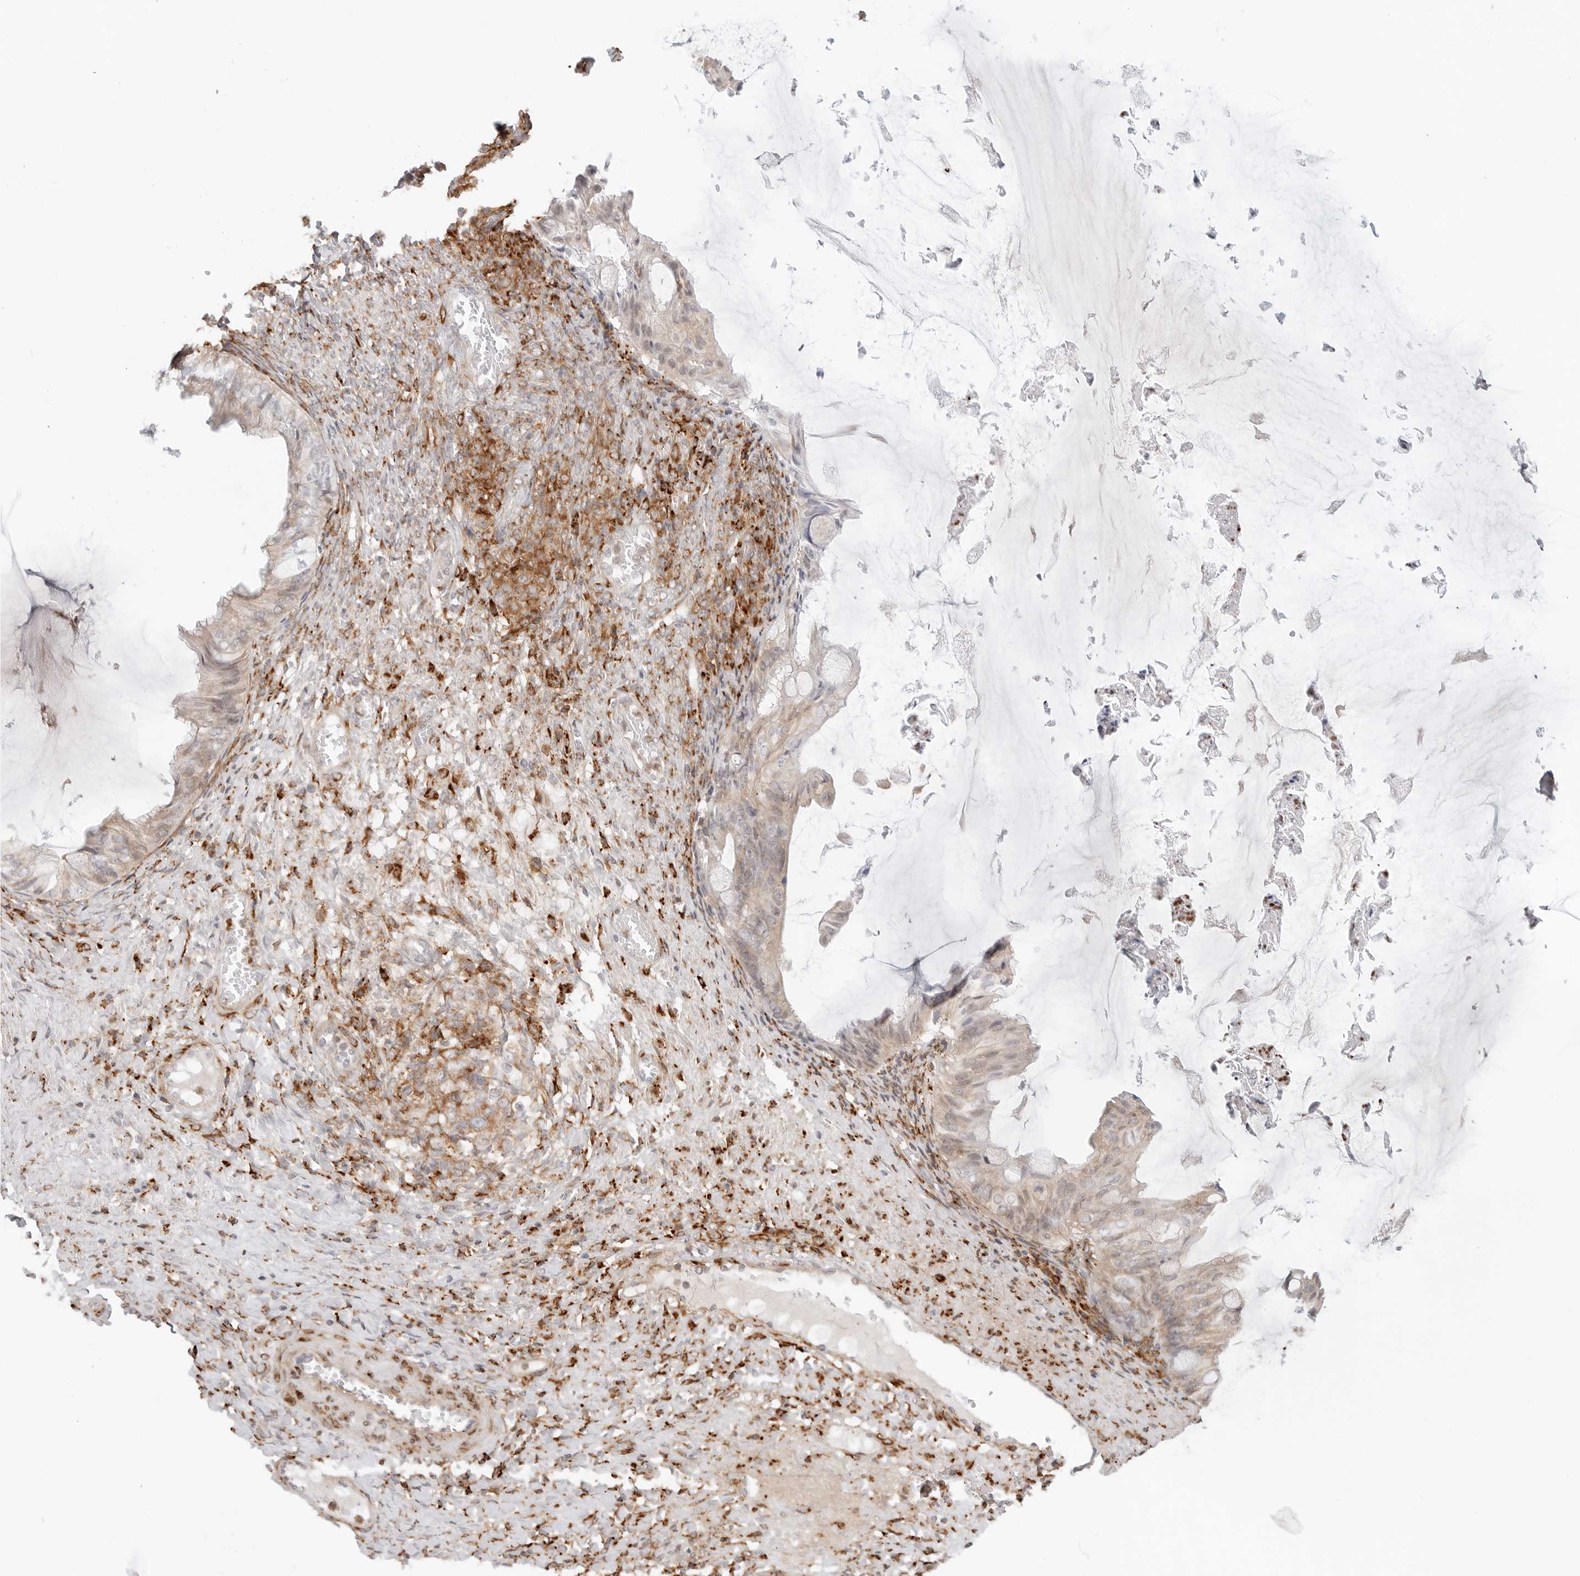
{"staining": {"intensity": "weak", "quantity": ">75%", "location": "cytoplasmic/membranous"}, "tissue": "ovarian cancer", "cell_type": "Tumor cells", "image_type": "cancer", "snomed": [{"axis": "morphology", "description": "Cystadenocarcinoma, mucinous, NOS"}, {"axis": "topography", "description": "Ovary"}], "caption": "Ovarian mucinous cystadenocarcinoma stained for a protein (brown) shows weak cytoplasmic/membranous positive expression in approximately >75% of tumor cells.", "gene": "C1QTNF1", "patient": {"sex": "female", "age": 61}}